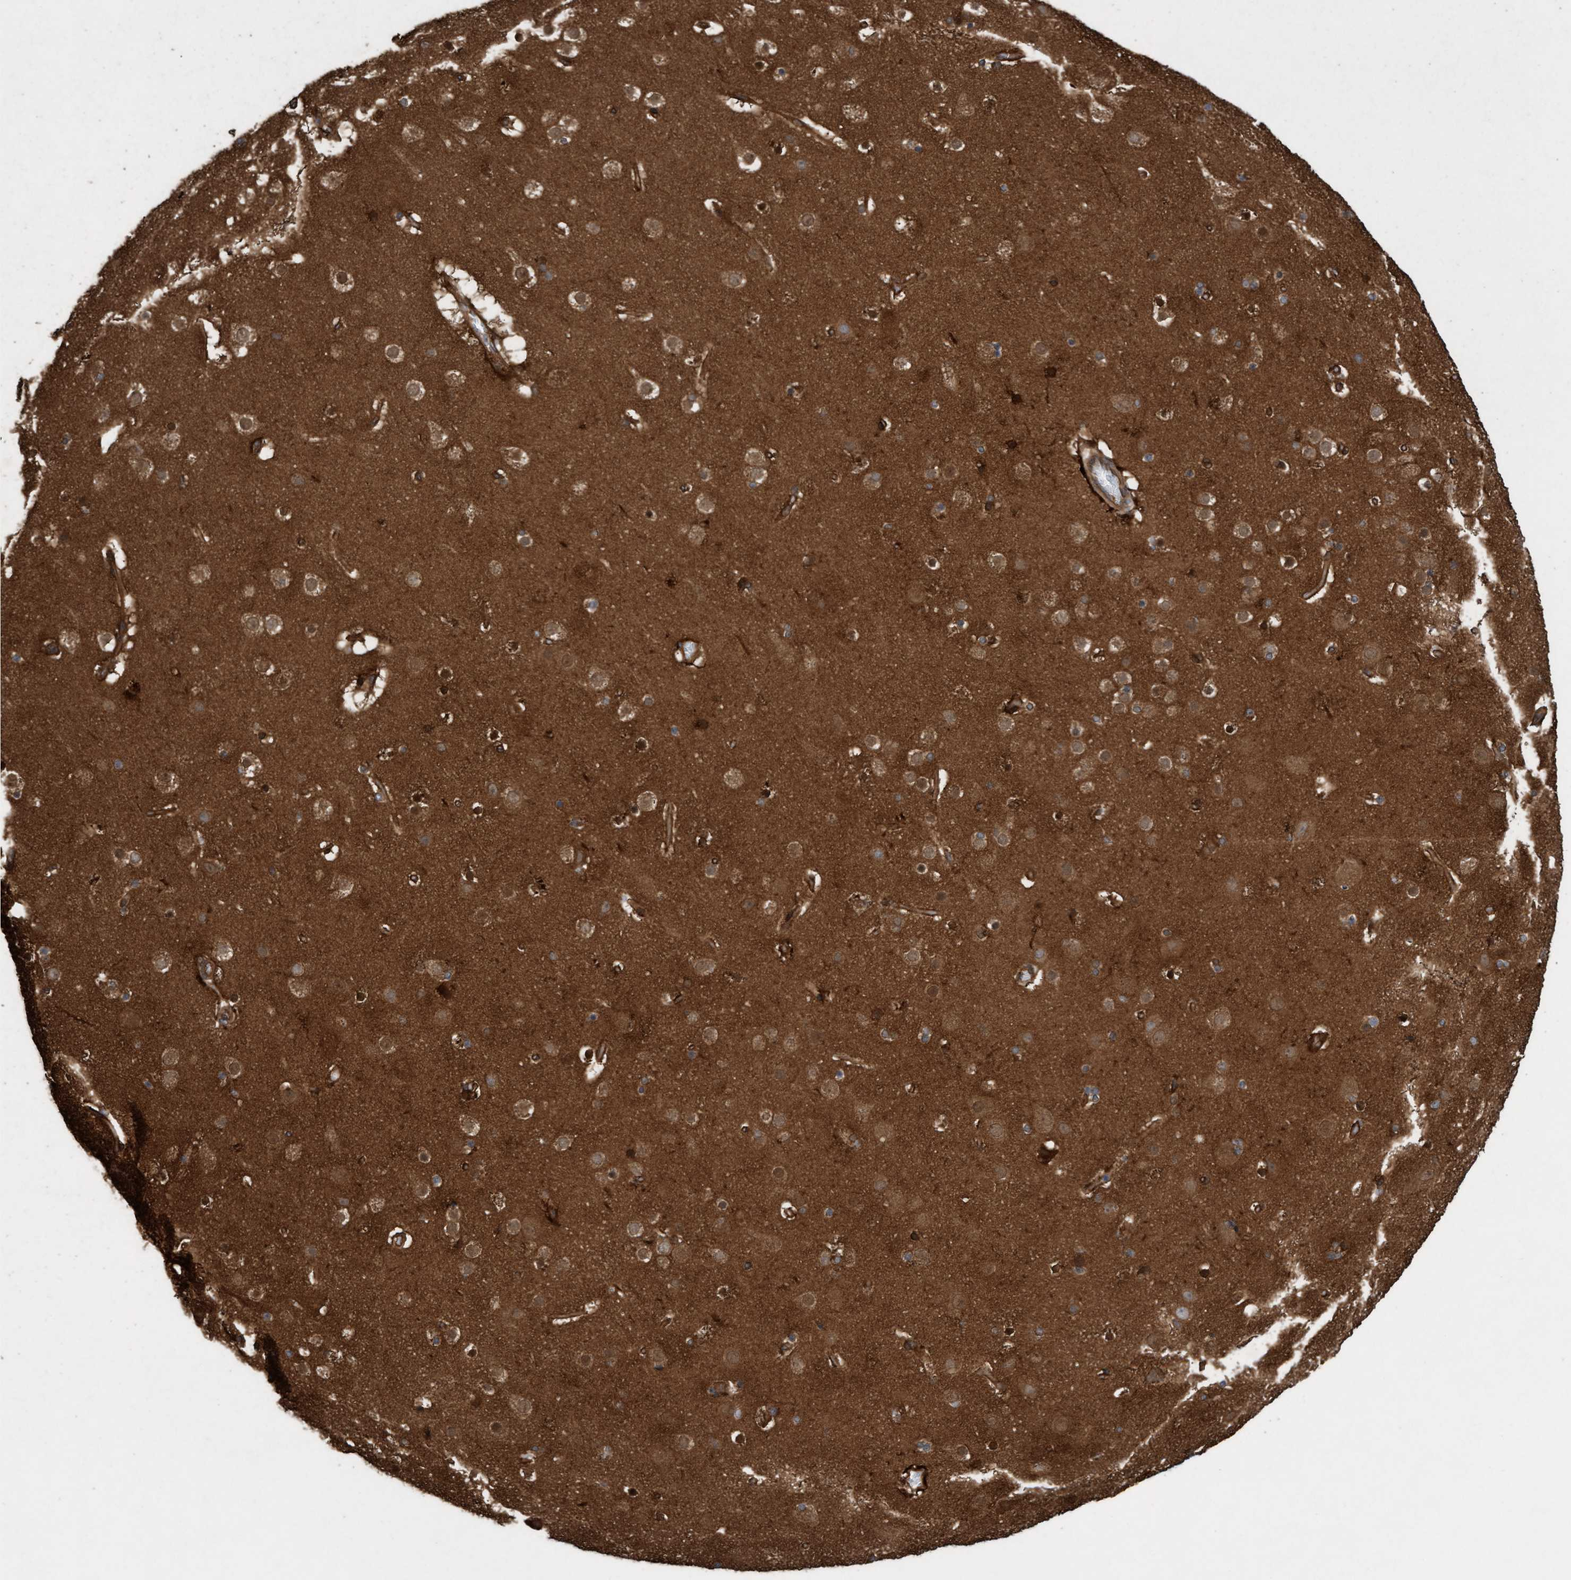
{"staining": {"intensity": "strong", "quantity": ">75%", "location": "cytoplasmic/membranous"}, "tissue": "cerebral cortex", "cell_type": "Endothelial cells", "image_type": "normal", "snomed": [{"axis": "morphology", "description": "Normal tissue, NOS"}, {"axis": "topography", "description": "Cerebral cortex"}], "caption": "Immunohistochemistry (IHC) photomicrograph of unremarkable cerebral cortex: human cerebral cortex stained using IHC exhibits high levels of strong protein expression localized specifically in the cytoplasmic/membranous of endothelial cells, appearing as a cytoplasmic/membranous brown color.", "gene": "CDC42EP4", "patient": {"sex": "male", "age": 57}}